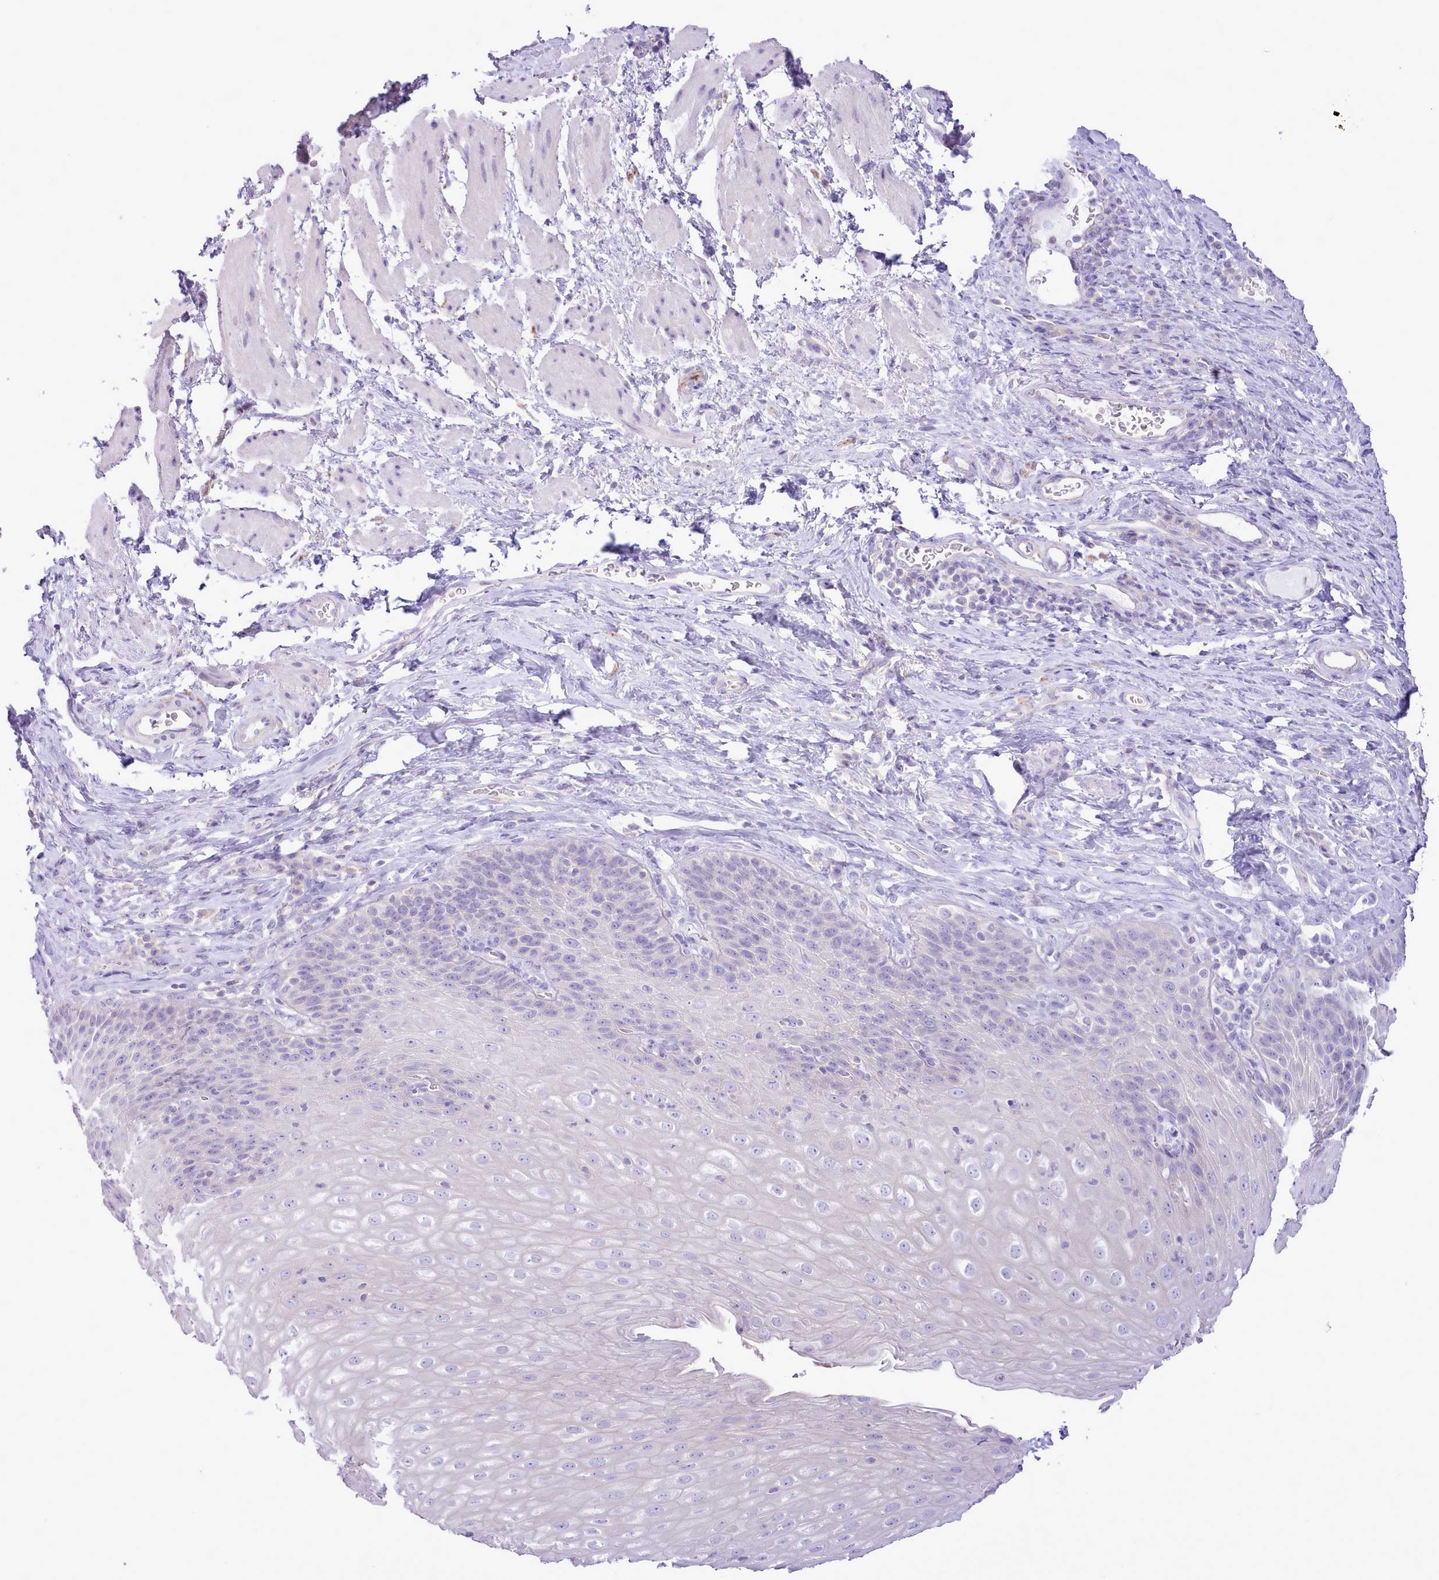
{"staining": {"intensity": "negative", "quantity": "none", "location": "none"}, "tissue": "esophagus", "cell_type": "Squamous epithelial cells", "image_type": "normal", "snomed": [{"axis": "morphology", "description": "Normal tissue, NOS"}, {"axis": "topography", "description": "Esophagus"}], "caption": "Human esophagus stained for a protein using immunohistochemistry demonstrates no expression in squamous epithelial cells.", "gene": "MDFI", "patient": {"sex": "female", "age": 61}}